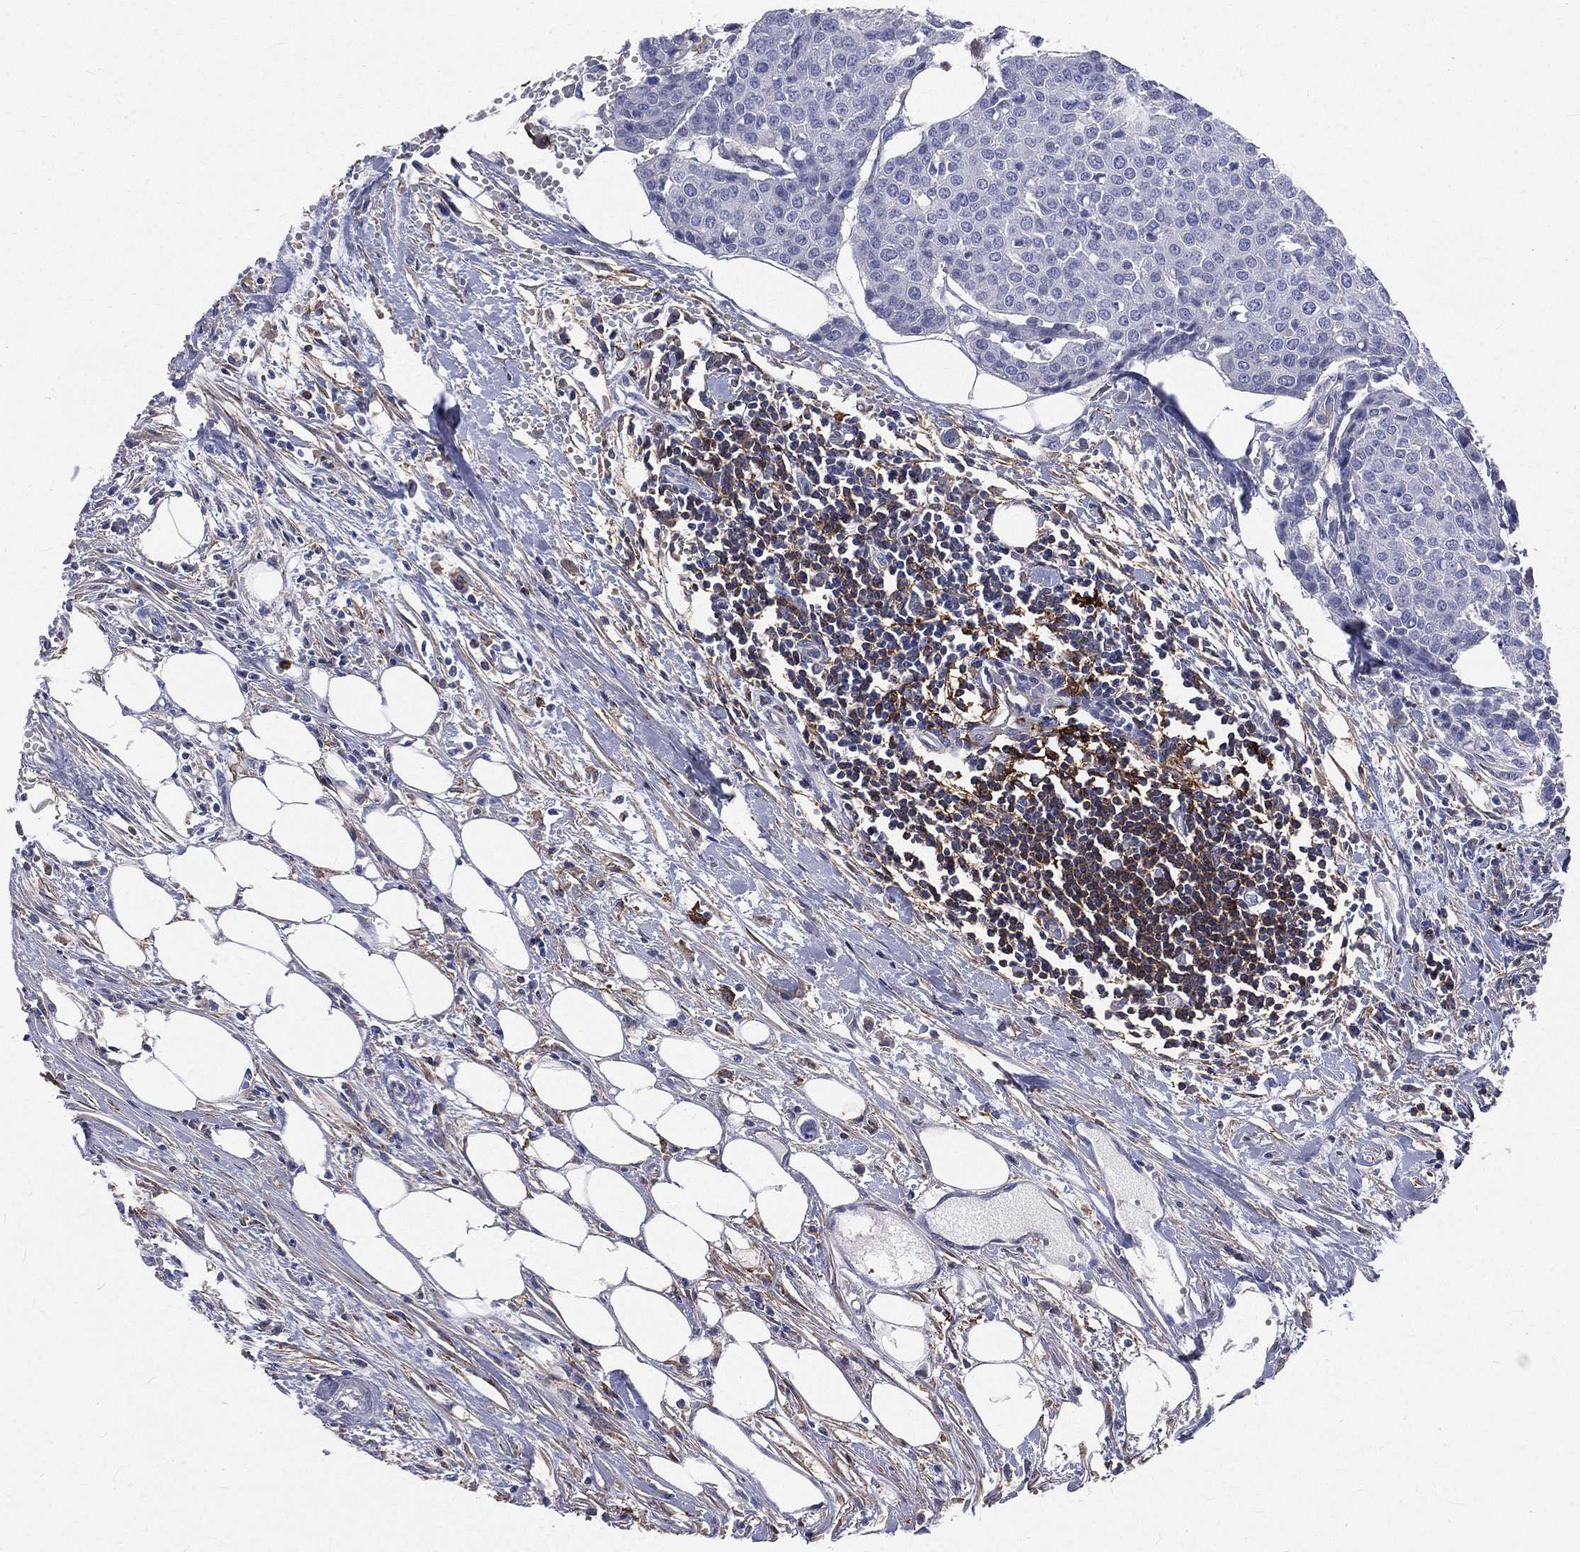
{"staining": {"intensity": "negative", "quantity": "none", "location": "none"}, "tissue": "carcinoid", "cell_type": "Tumor cells", "image_type": "cancer", "snomed": [{"axis": "morphology", "description": "Carcinoid, malignant, NOS"}, {"axis": "topography", "description": "Colon"}], "caption": "This is an IHC photomicrograph of carcinoid. There is no expression in tumor cells.", "gene": "BASP1", "patient": {"sex": "male", "age": 81}}